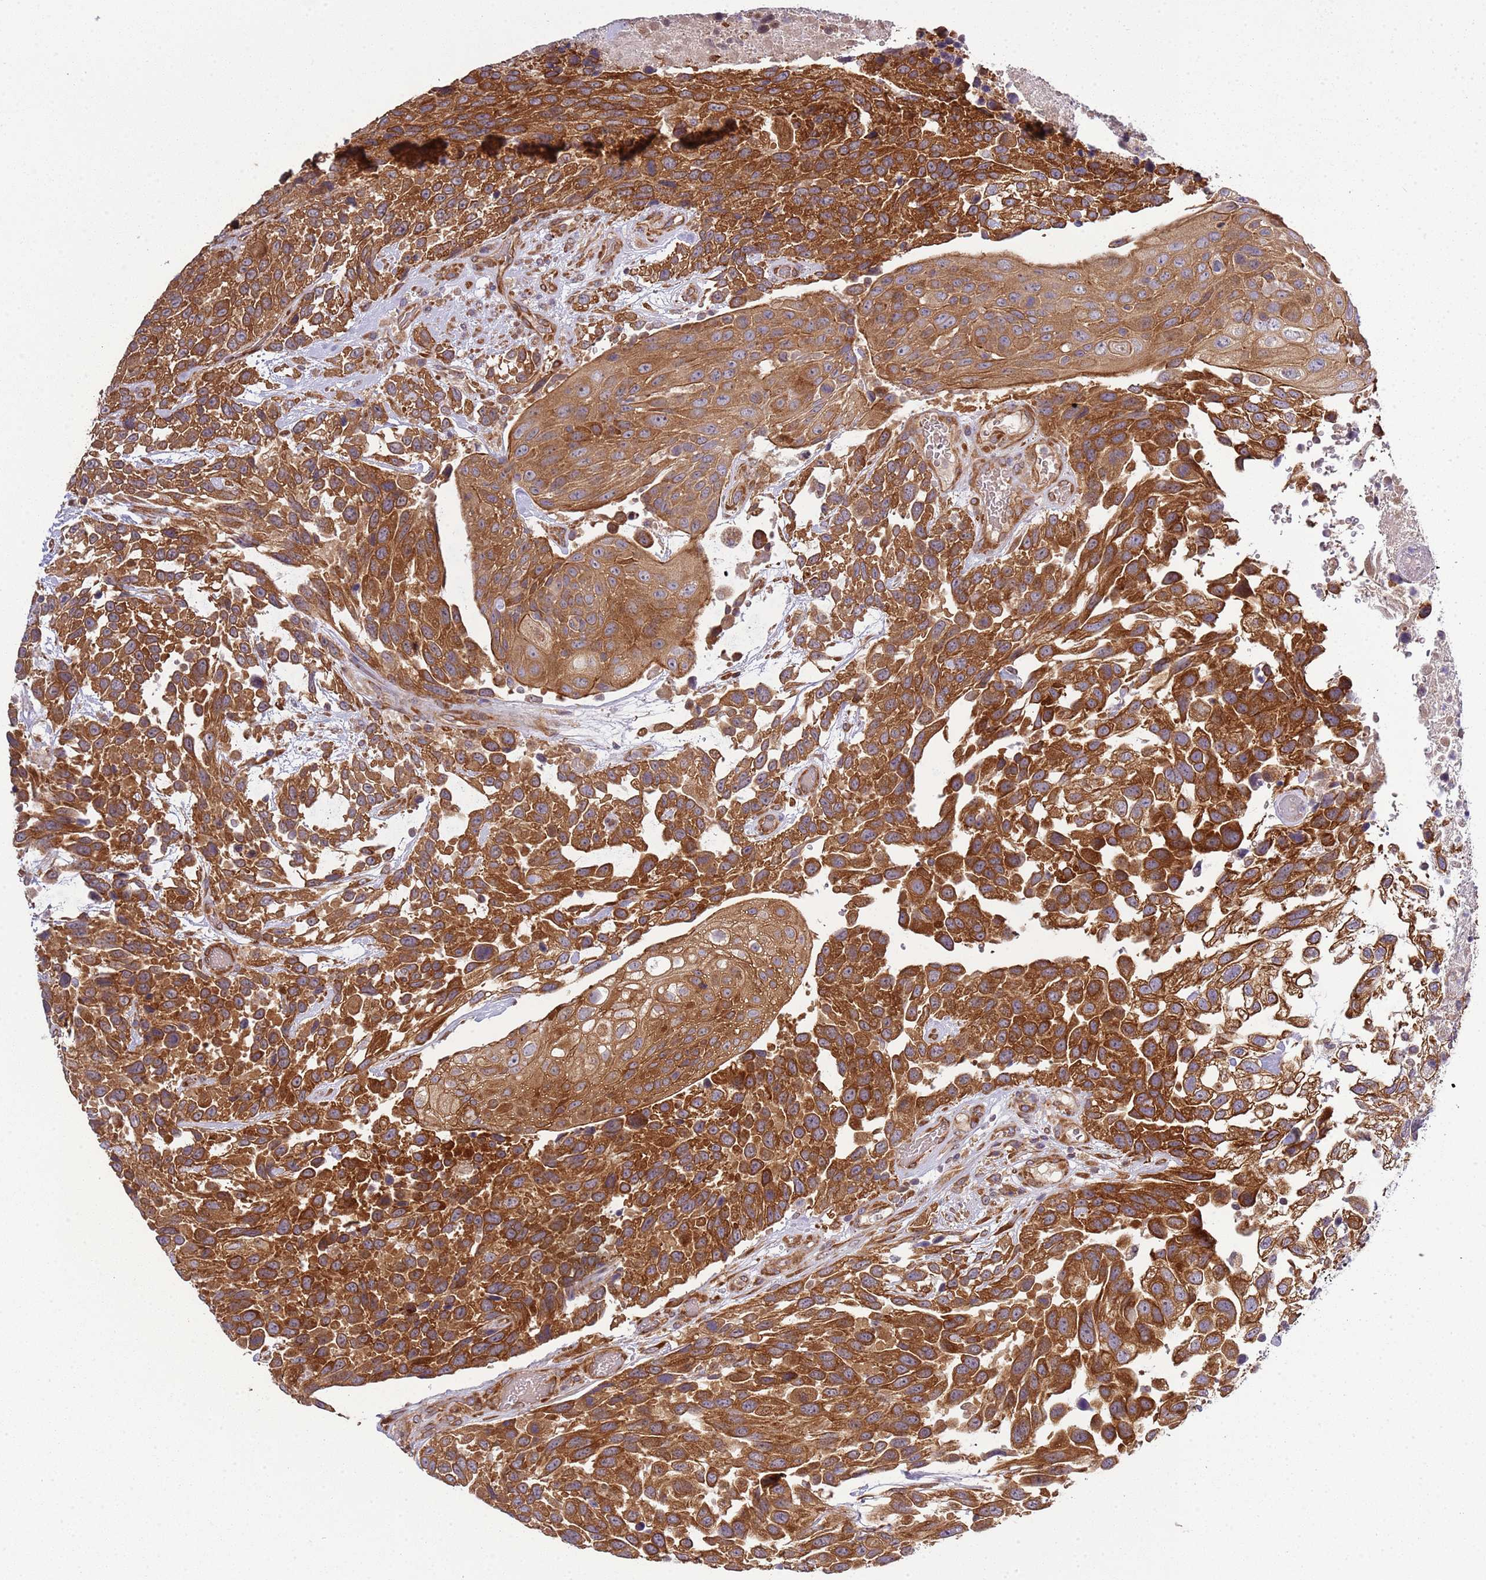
{"staining": {"intensity": "strong", "quantity": ">75%", "location": "cytoplasmic/membranous"}, "tissue": "urothelial cancer", "cell_type": "Tumor cells", "image_type": "cancer", "snomed": [{"axis": "morphology", "description": "Urothelial carcinoma, High grade"}, {"axis": "topography", "description": "Urinary bladder"}], "caption": "The micrograph exhibits a brown stain indicating the presence of a protein in the cytoplasmic/membranous of tumor cells in urothelial cancer.", "gene": "GNL1", "patient": {"sex": "female", "age": 70}}